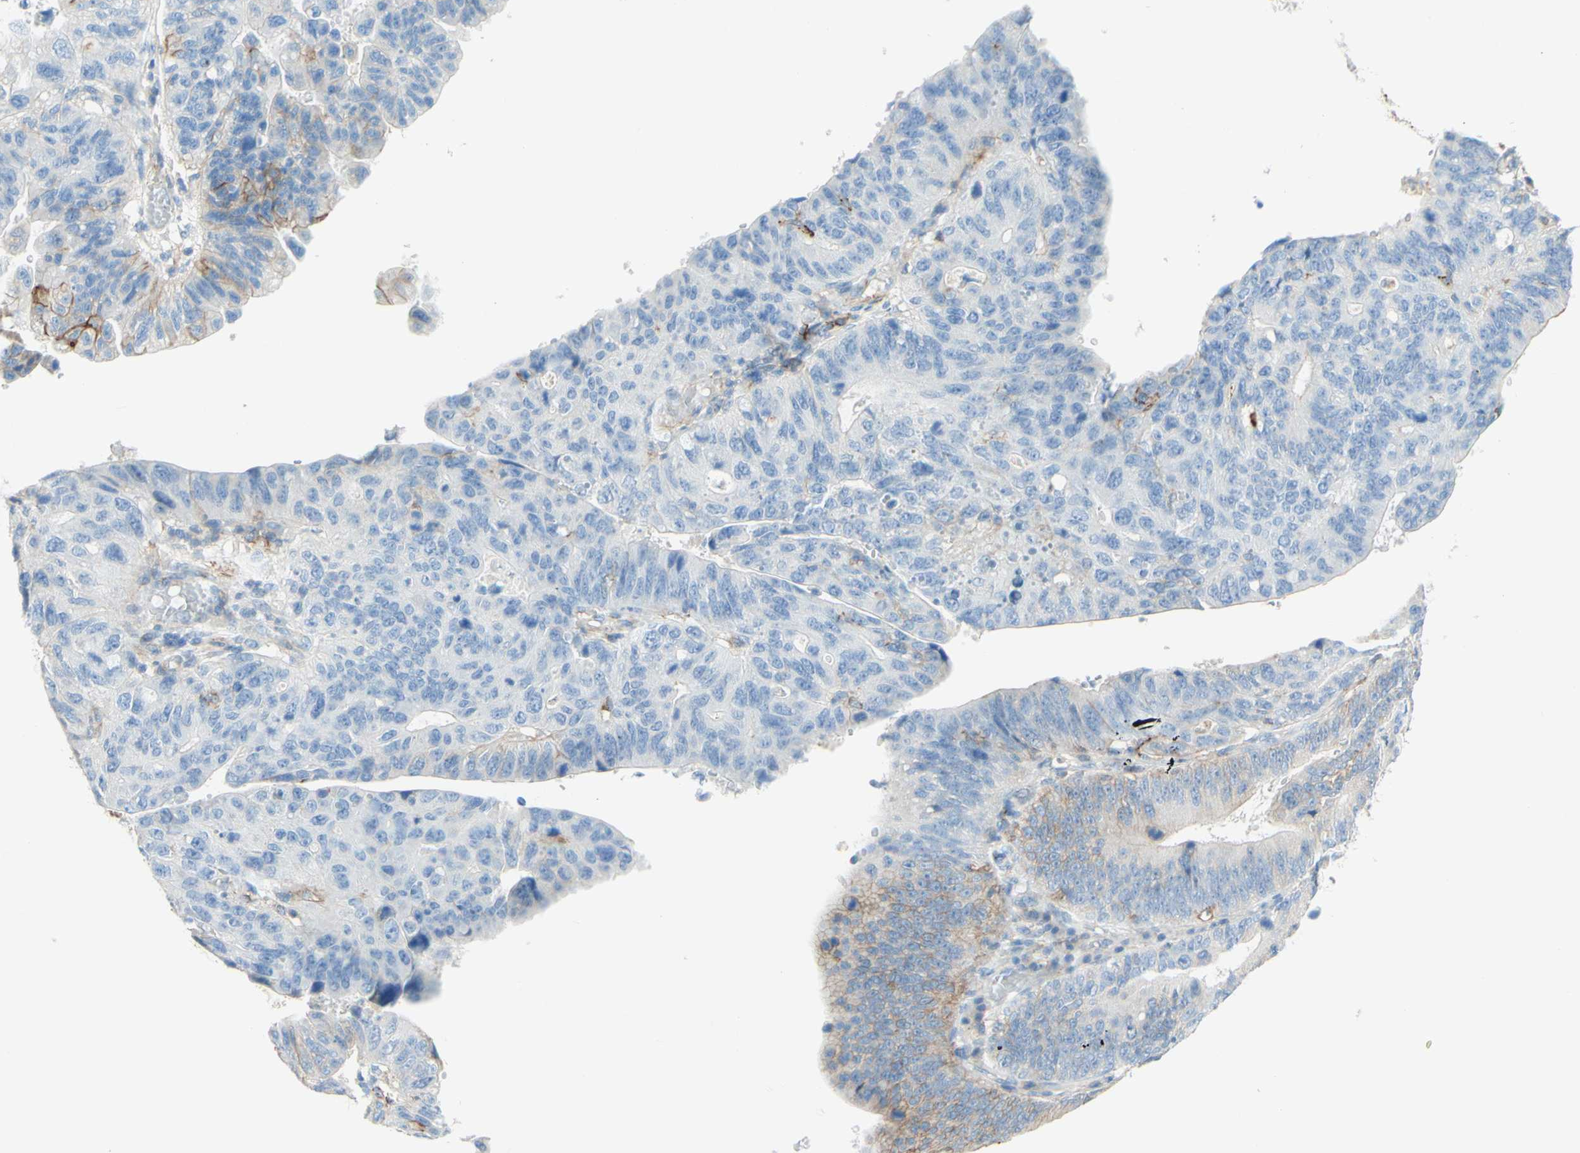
{"staining": {"intensity": "moderate", "quantity": "25%-75%", "location": "cytoplasmic/membranous"}, "tissue": "stomach cancer", "cell_type": "Tumor cells", "image_type": "cancer", "snomed": [{"axis": "morphology", "description": "Adenocarcinoma, NOS"}, {"axis": "topography", "description": "Stomach"}], "caption": "Tumor cells show moderate cytoplasmic/membranous staining in about 25%-75% of cells in stomach cancer (adenocarcinoma). (Brightfield microscopy of DAB IHC at high magnification).", "gene": "ALCAM", "patient": {"sex": "male", "age": 59}}